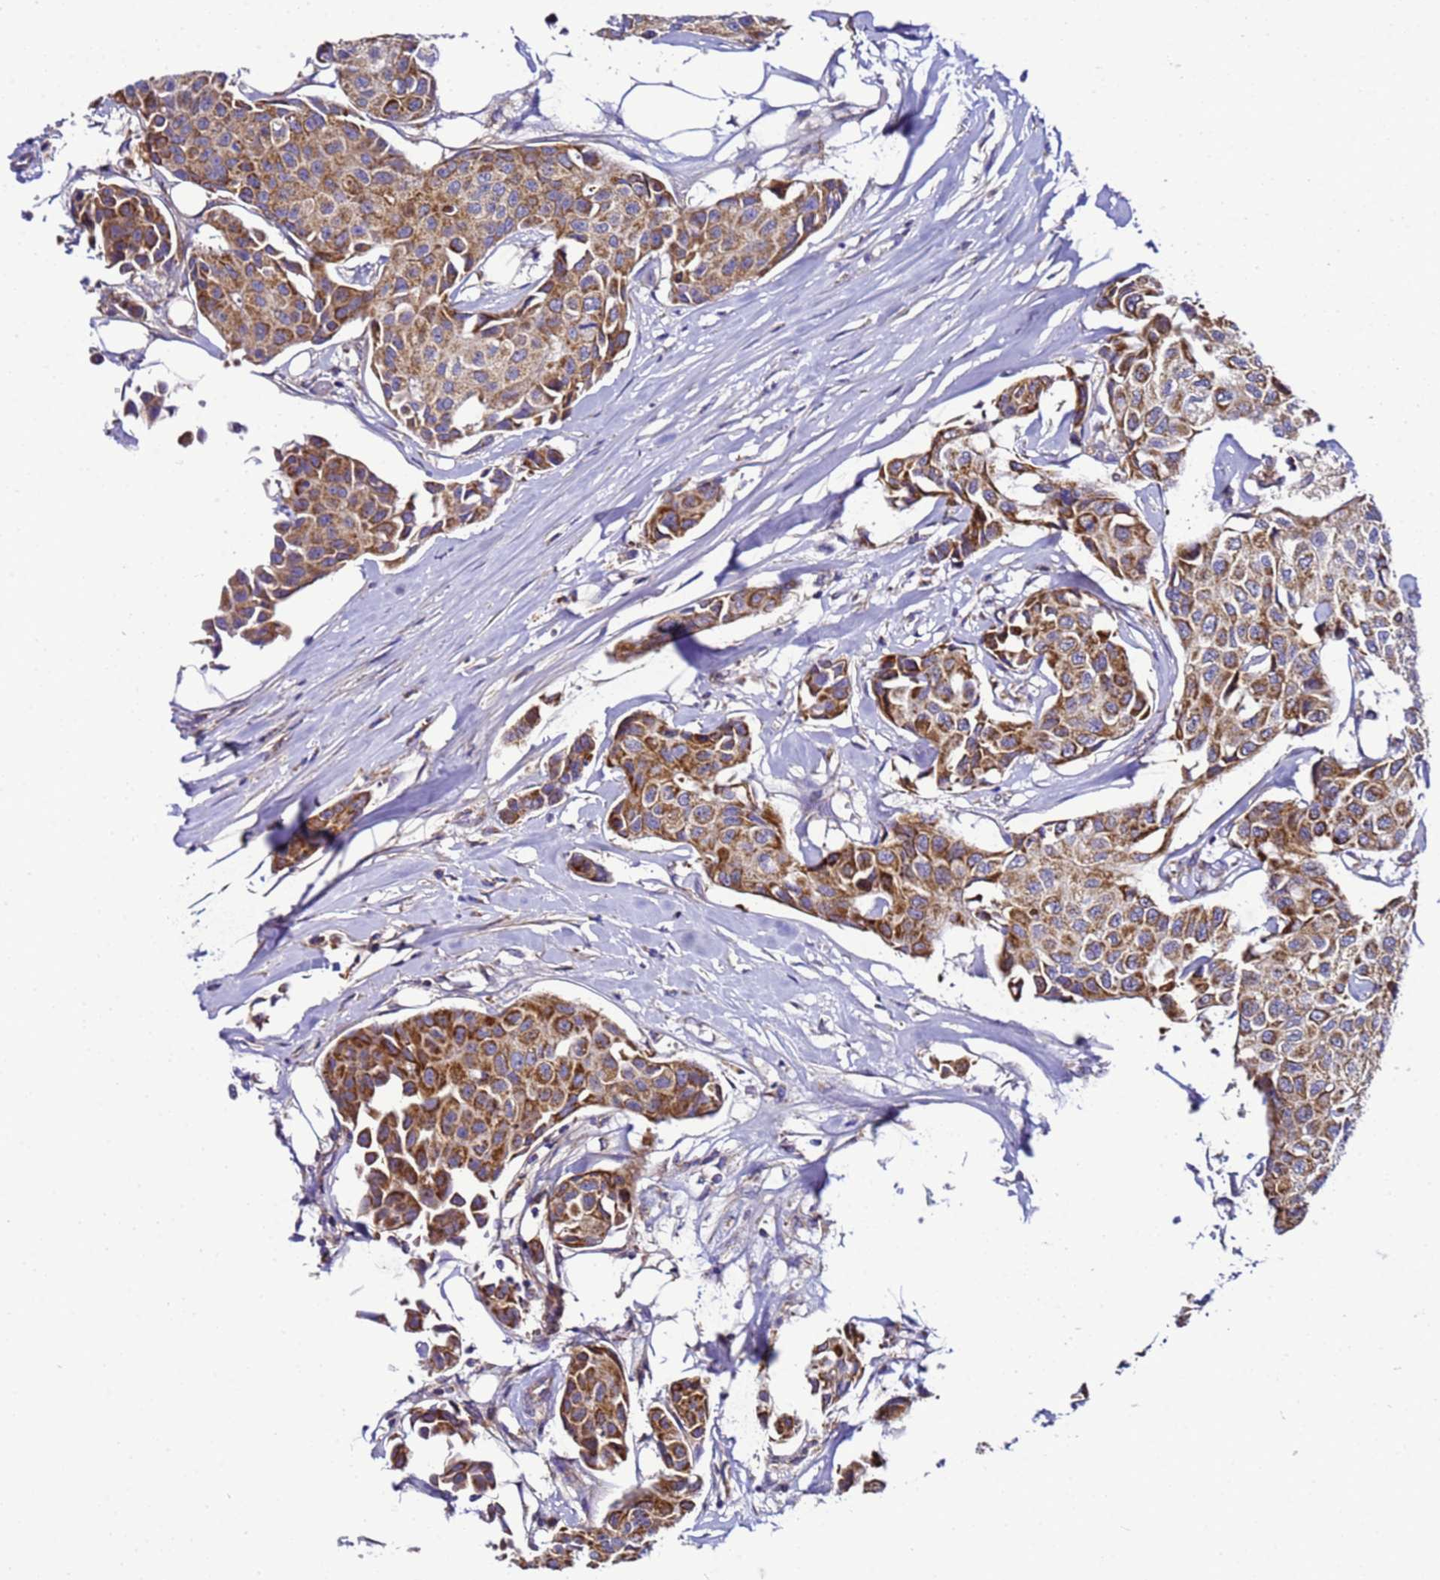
{"staining": {"intensity": "strong", "quantity": ">75%", "location": "cytoplasmic/membranous"}, "tissue": "breast cancer", "cell_type": "Tumor cells", "image_type": "cancer", "snomed": [{"axis": "morphology", "description": "Duct carcinoma"}, {"axis": "topography", "description": "Breast"}], "caption": "High-power microscopy captured an IHC photomicrograph of breast intraductal carcinoma, revealing strong cytoplasmic/membranous expression in approximately >75% of tumor cells. Using DAB (3,3'-diaminobenzidine) (brown) and hematoxylin (blue) stains, captured at high magnification using brightfield microscopy.", "gene": "HIGD2A", "patient": {"sex": "female", "age": 80}}